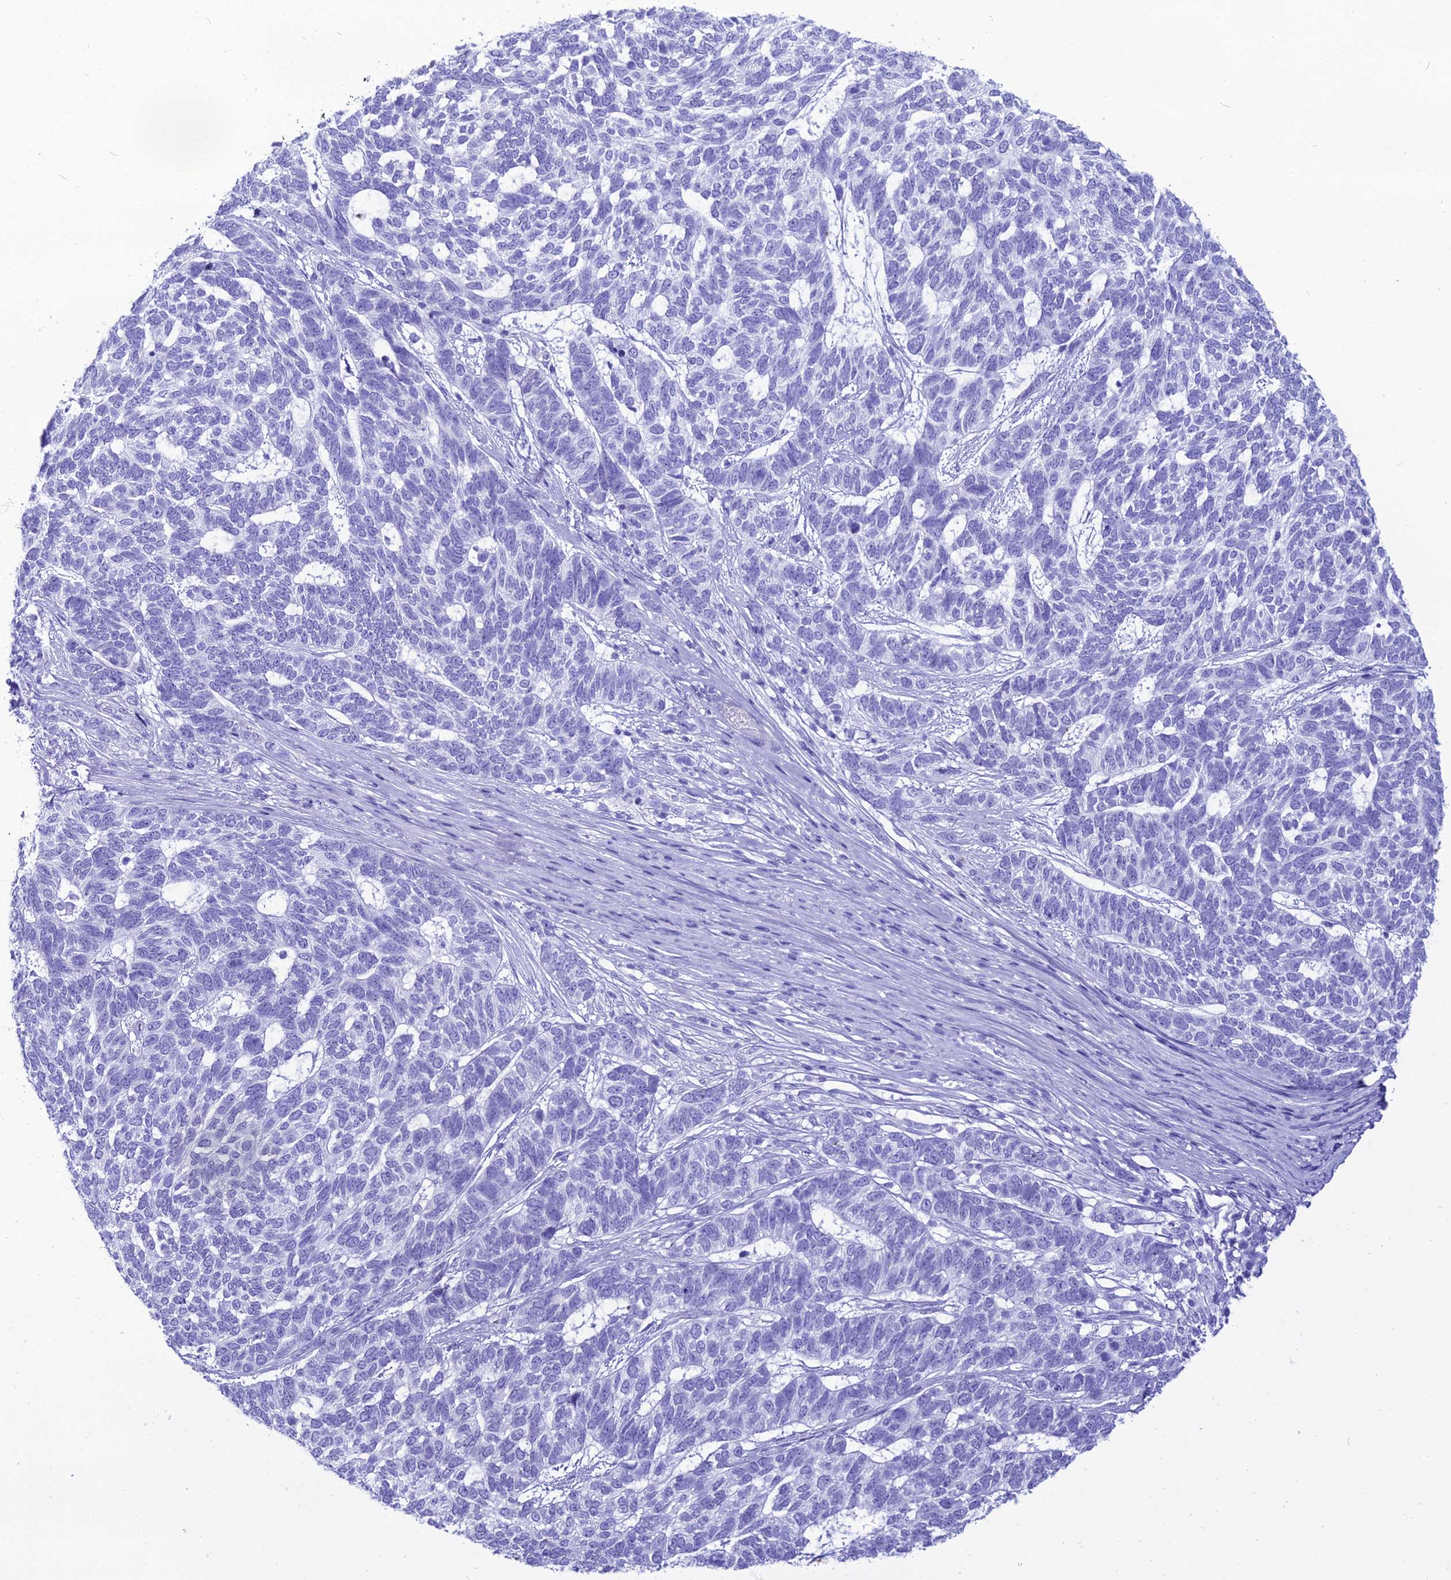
{"staining": {"intensity": "negative", "quantity": "none", "location": "none"}, "tissue": "skin cancer", "cell_type": "Tumor cells", "image_type": "cancer", "snomed": [{"axis": "morphology", "description": "Basal cell carcinoma"}, {"axis": "topography", "description": "Skin"}], "caption": "DAB immunohistochemical staining of skin basal cell carcinoma demonstrates no significant staining in tumor cells.", "gene": "PNMA5", "patient": {"sex": "female", "age": 65}}